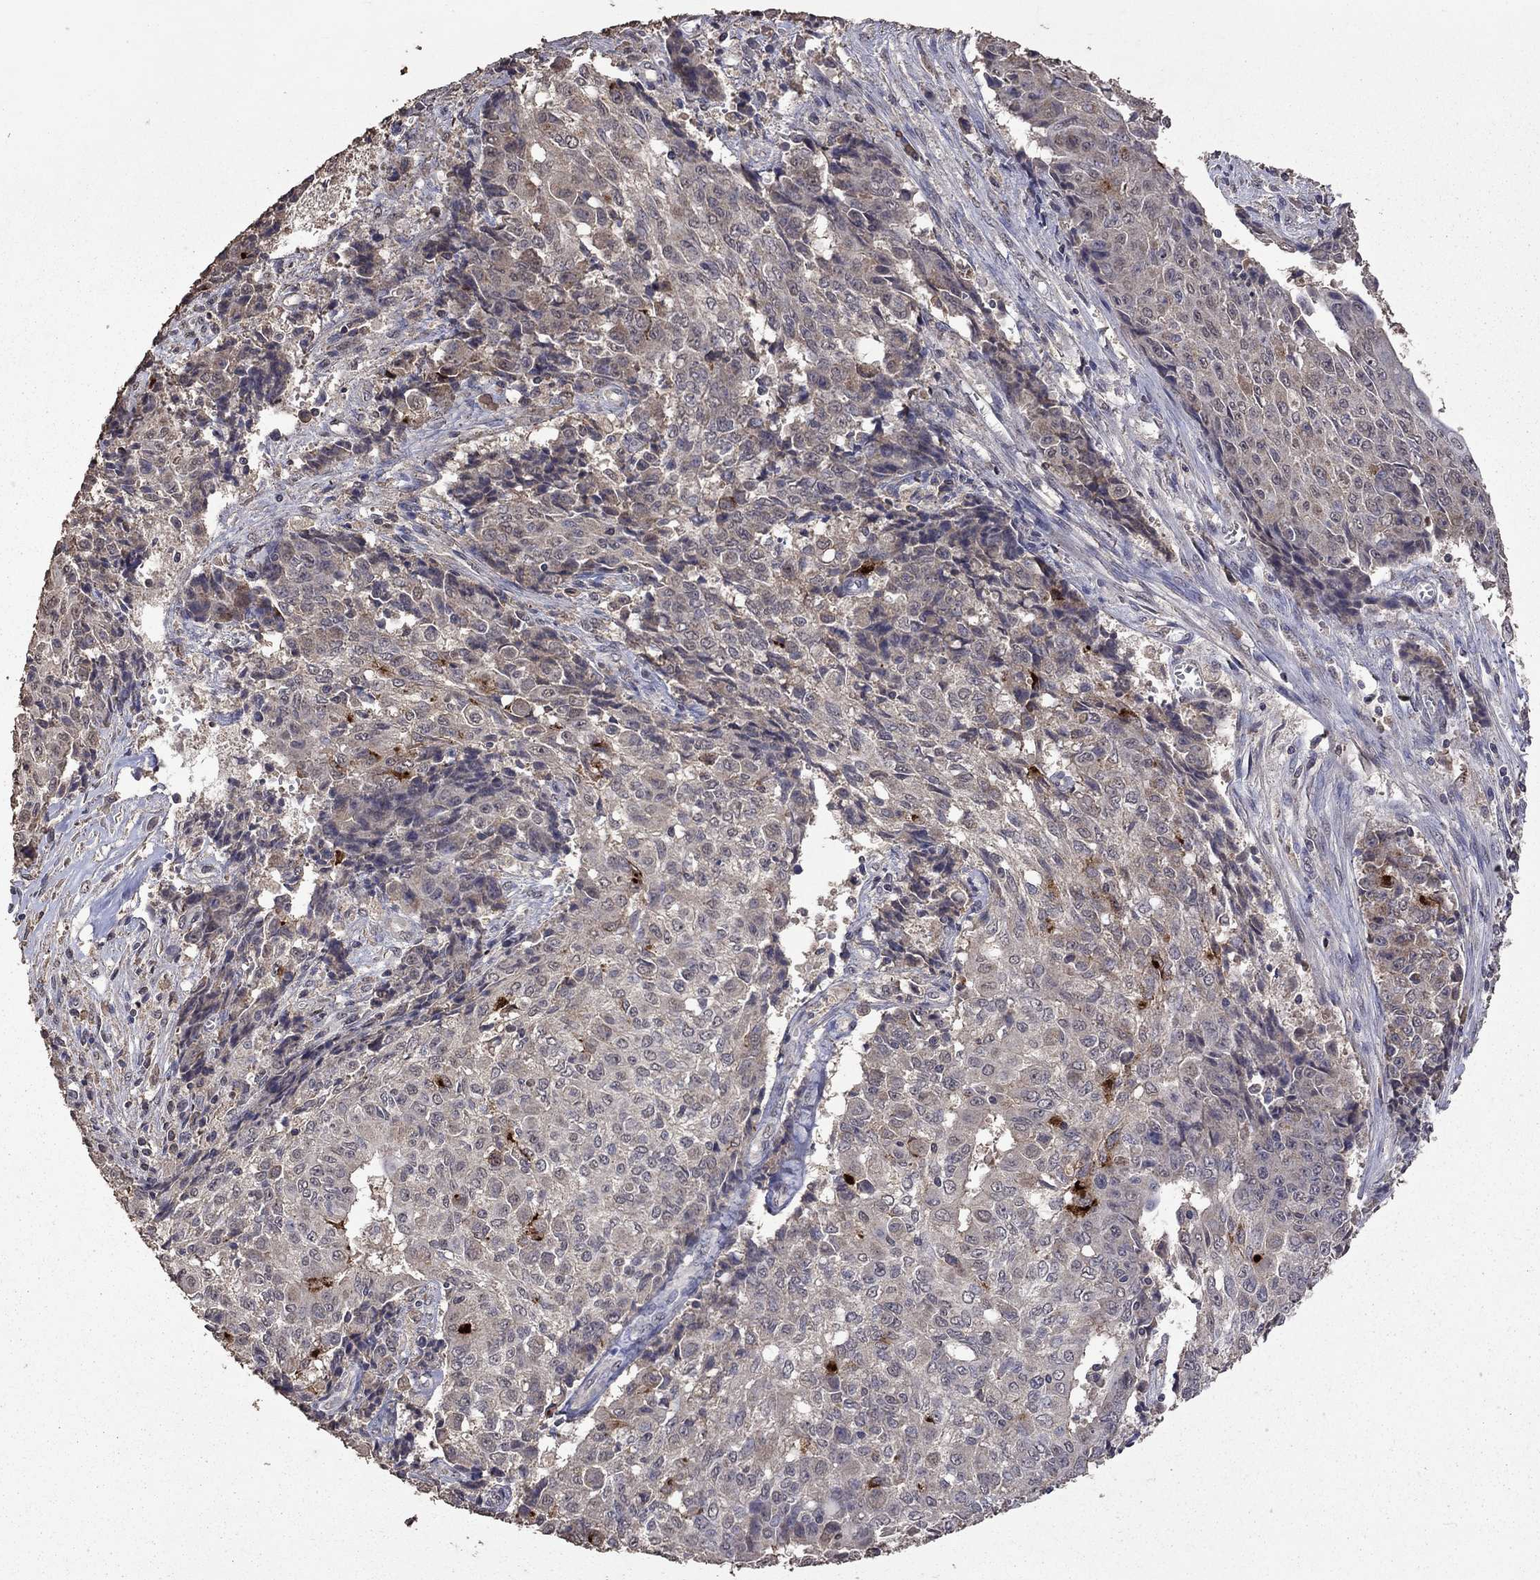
{"staining": {"intensity": "negative", "quantity": "none", "location": "none"}, "tissue": "ovarian cancer", "cell_type": "Tumor cells", "image_type": "cancer", "snomed": [{"axis": "morphology", "description": "Carcinoma, endometroid"}, {"axis": "topography", "description": "Ovary"}], "caption": "Ovarian cancer was stained to show a protein in brown. There is no significant positivity in tumor cells. (DAB IHC visualized using brightfield microscopy, high magnification).", "gene": "SERPINA5", "patient": {"sex": "female", "age": 42}}